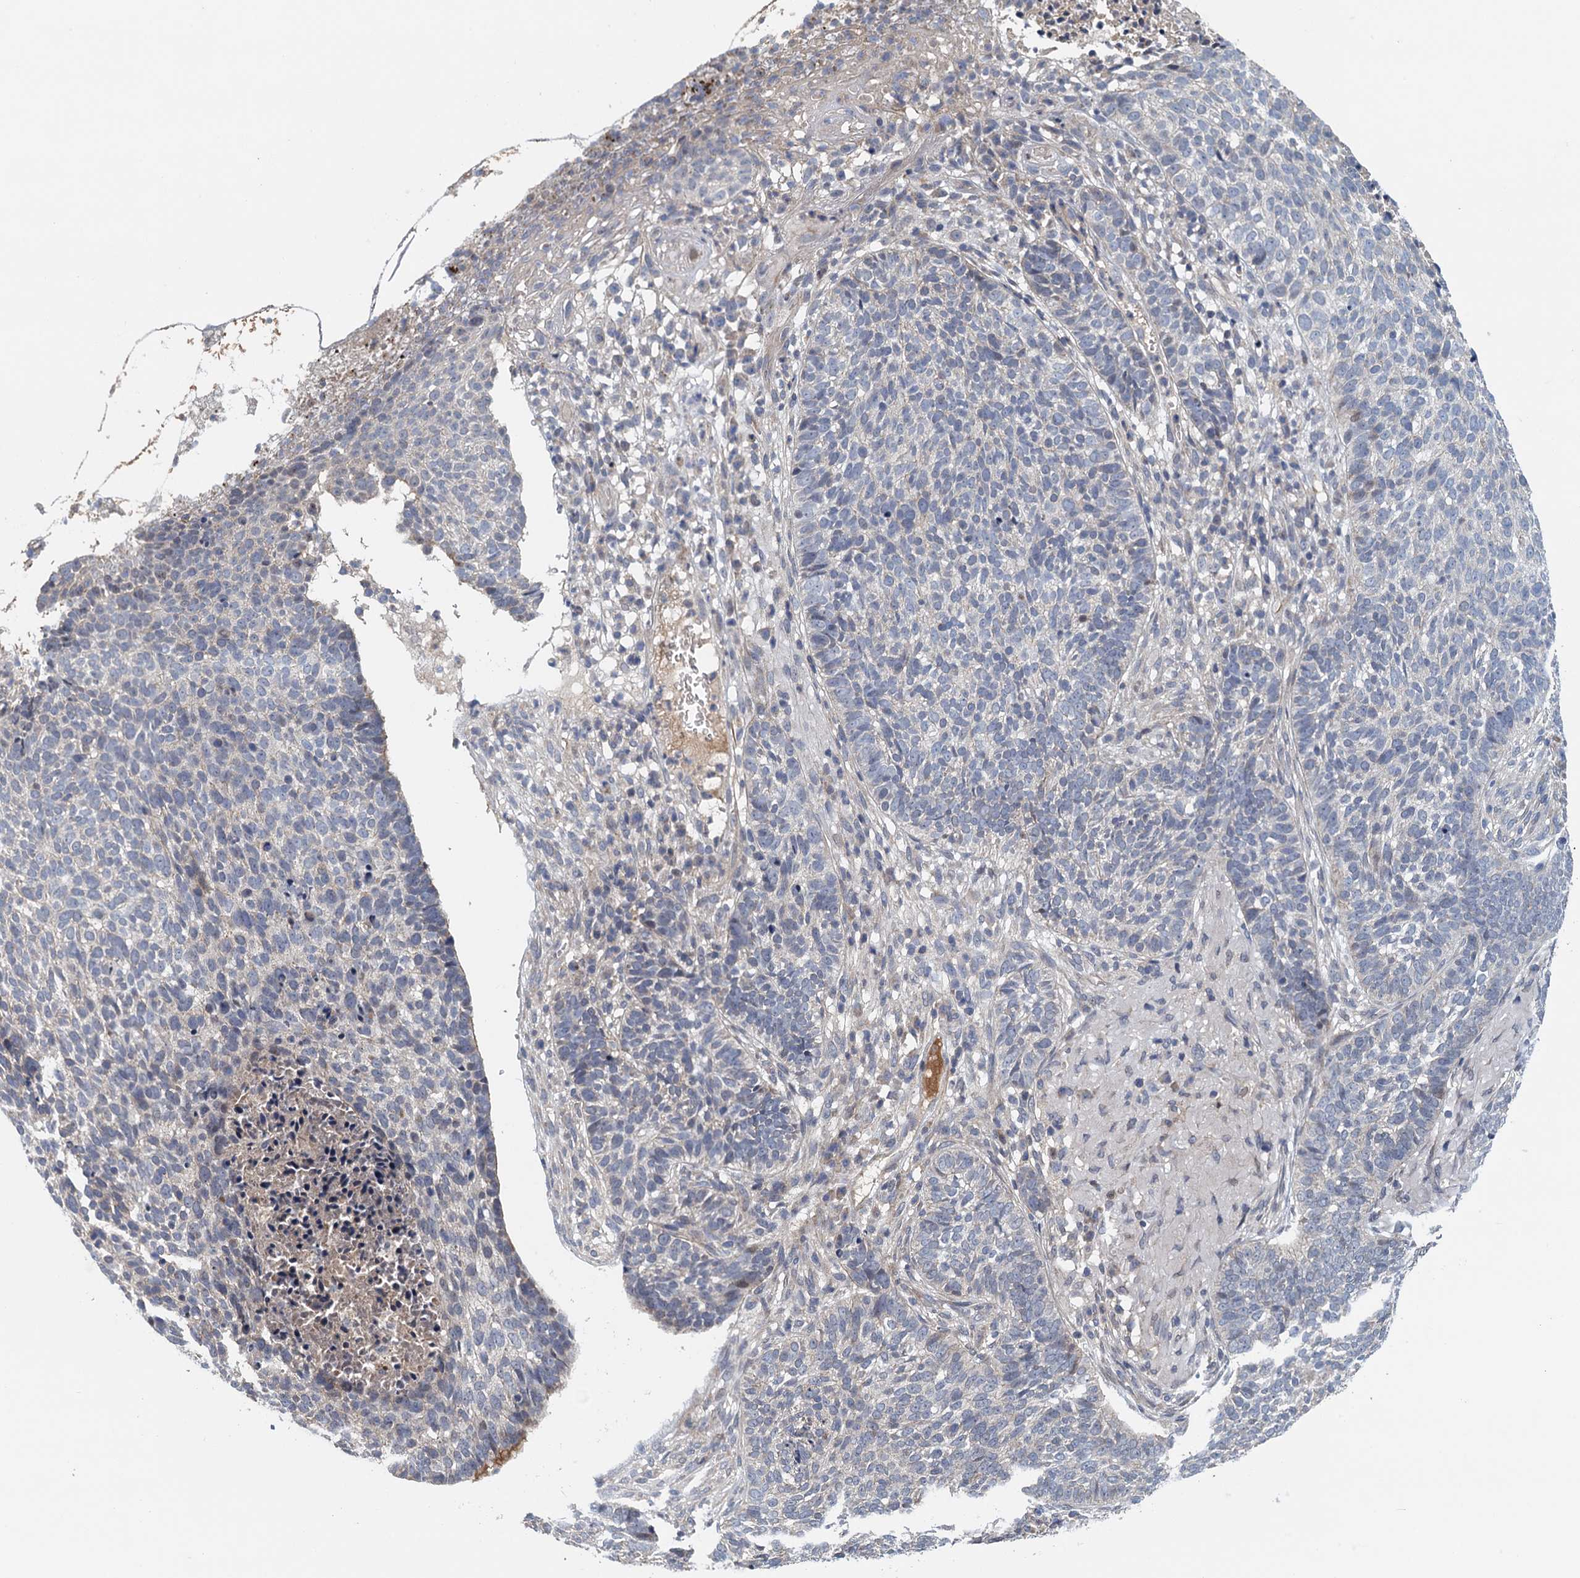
{"staining": {"intensity": "negative", "quantity": "none", "location": "none"}, "tissue": "skin cancer", "cell_type": "Tumor cells", "image_type": "cancer", "snomed": [{"axis": "morphology", "description": "Basal cell carcinoma"}, {"axis": "topography", "description": "Skin"}], "caption": "IHC of human skin cancer shows no staining in tumor cells. The staining was performed using DAB to visualize the protein expression in brown, while the nuclei were stained in blue with hematoxylin (Magnification: 20x).", "gene": "MDM1", "patient": {"sex": "male", "age": 85}}